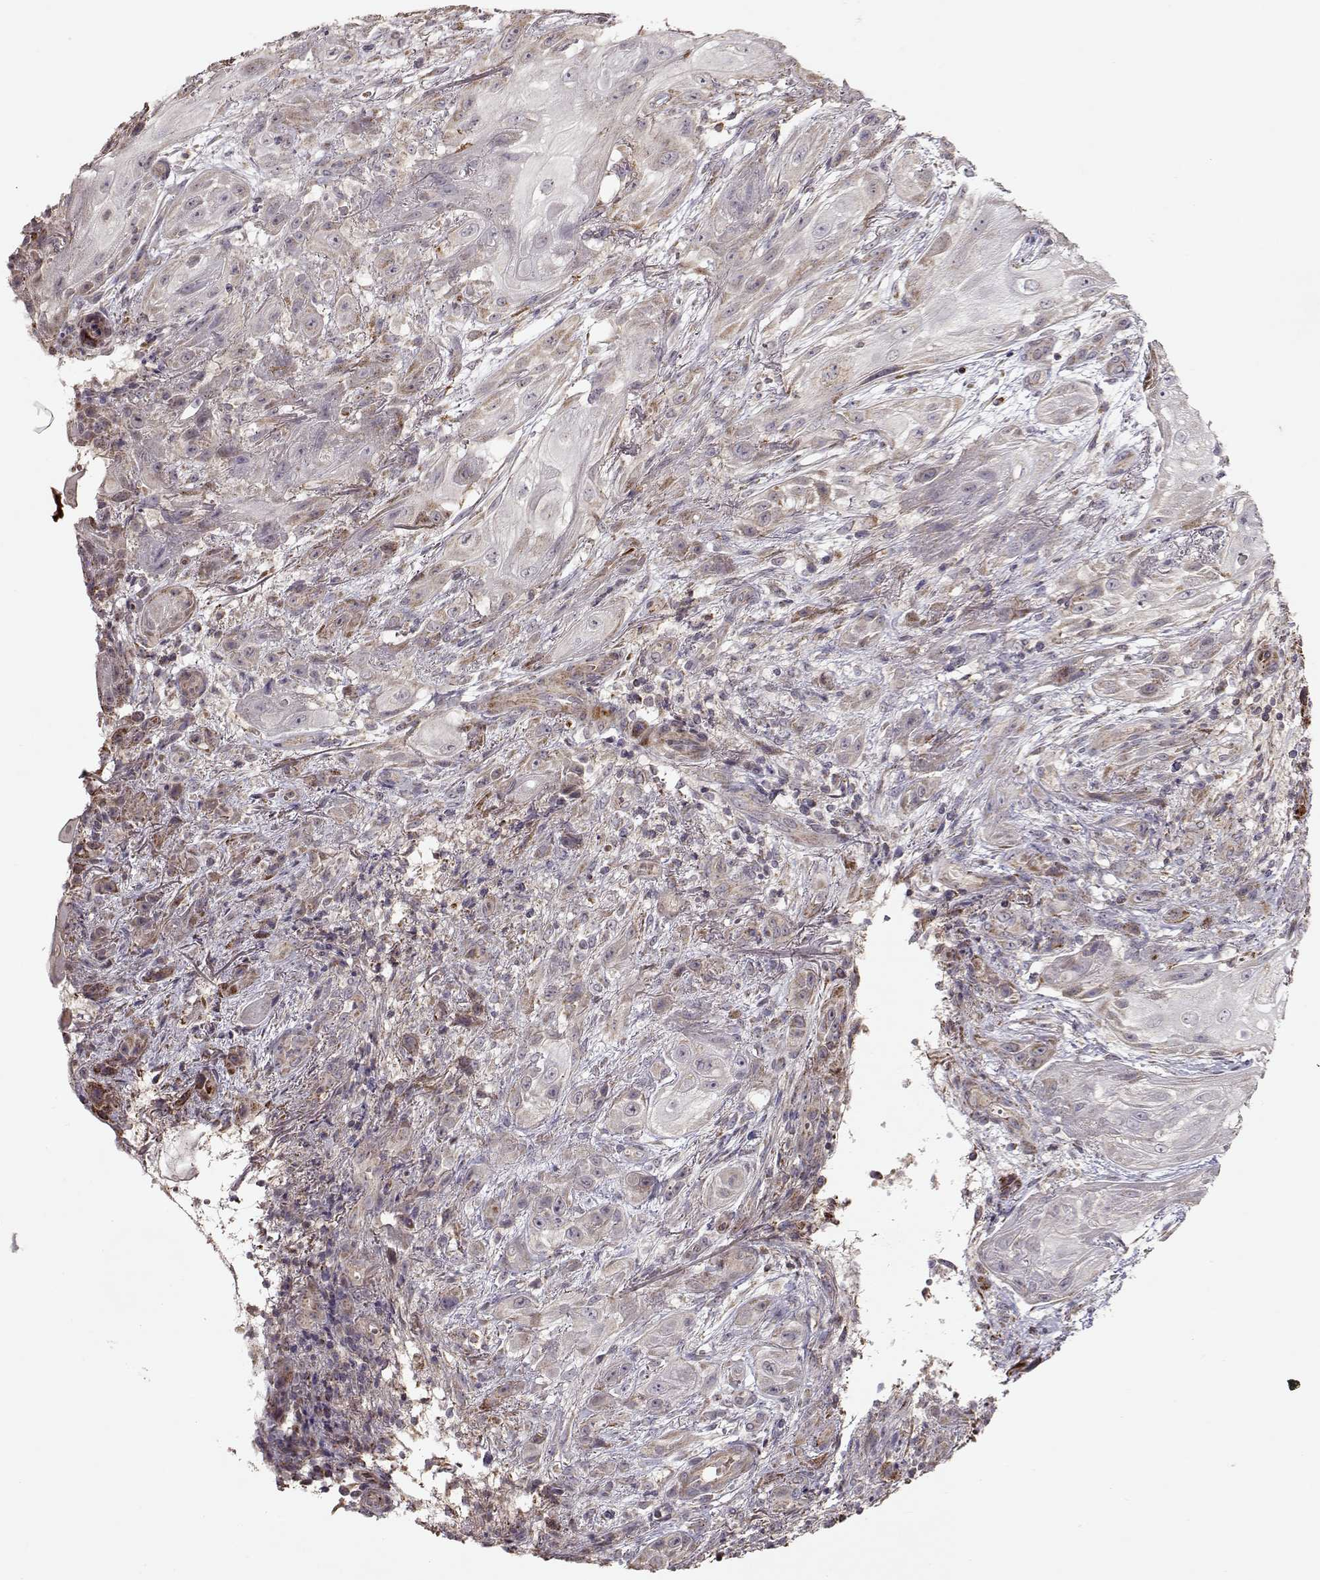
{"staining": {"intensity": "moderate", "quantity": "<25%", "location": "cytoplasmic/membranous"}, "tissue": "skin cancer", "cell_type": "Tumor cells", "image_type": "cancer", "snomed": [{"axis": "morphology", "description": "Squamous cell carcinoma, NOS"}, {"axis": "topography", "description": "Skin"}], "caption": "The histopathology image exhibits immunohistochemical staining of skin squamous cell carcinoma. There is moderate cytoplasmic/membranous expression is seen in approximately <25% of tumor cells. The staining is performed using DAB brown chromogen to label protein expression. The nuclei are counter-stained blue using hematoxylin.", "gene": "CMTM3", "patient": {"sex": "male", "age": 62}}